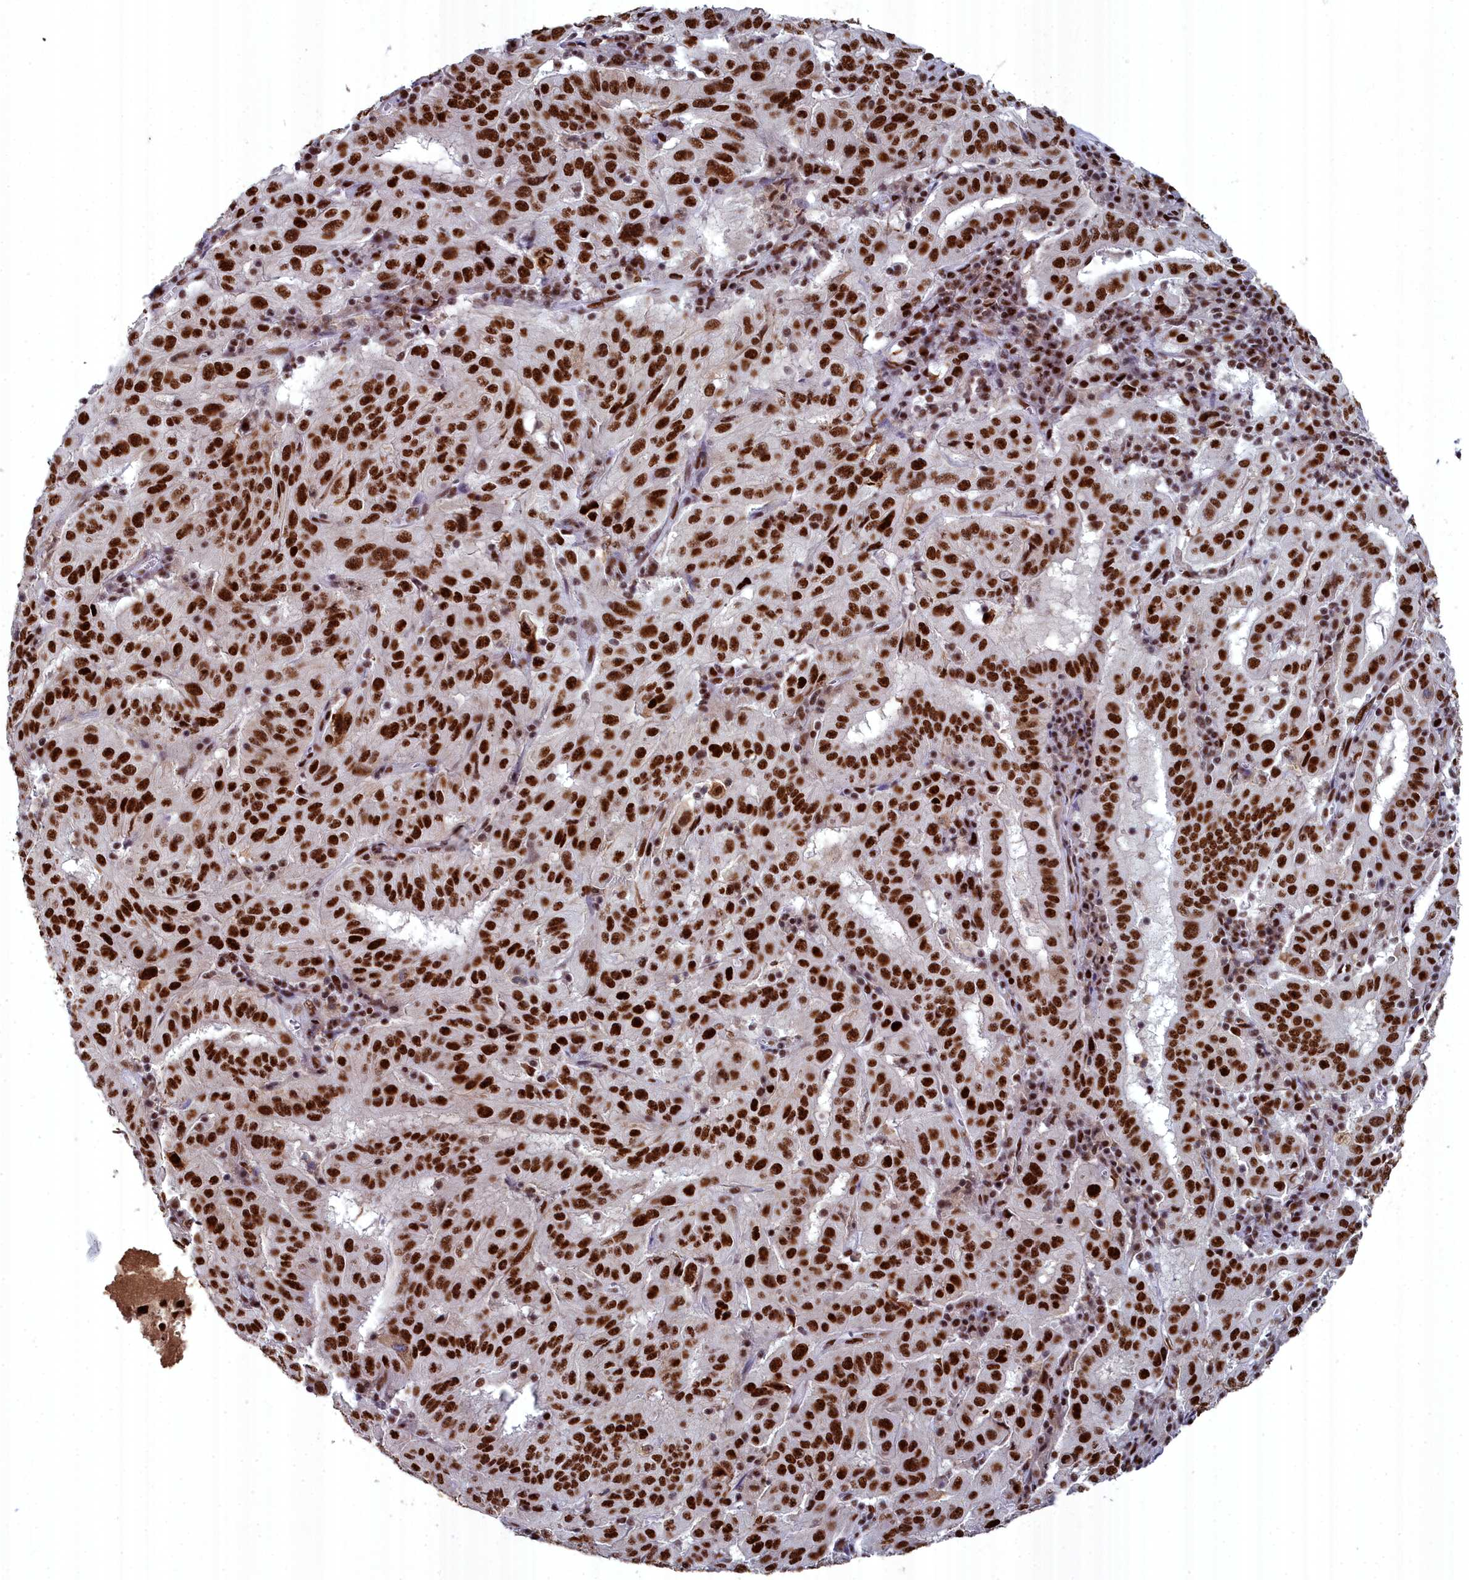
{"staining": {"intensity": "strong", "quantity": ">75%", "location": "nuclear"}, "tissue": "pancreatic cancer", "cell_type": "Tumor cells", "image_type": "cancer", "snomed": [{"axis": "morphology", "description": "Adenocarcinoma, NOS"}, {"axis": "topography", "description": "Pancreas"}], "caption": "DAB (3,3'-diaminobenzidine) immunohistochemical staining of pancreatic cancer (adenocarcinoma) displays strong nuclear protein positivity in approximately >75% of tumor cells.", "gene": "SF3B3", "patient": {"sex": "male", "age": 63}}